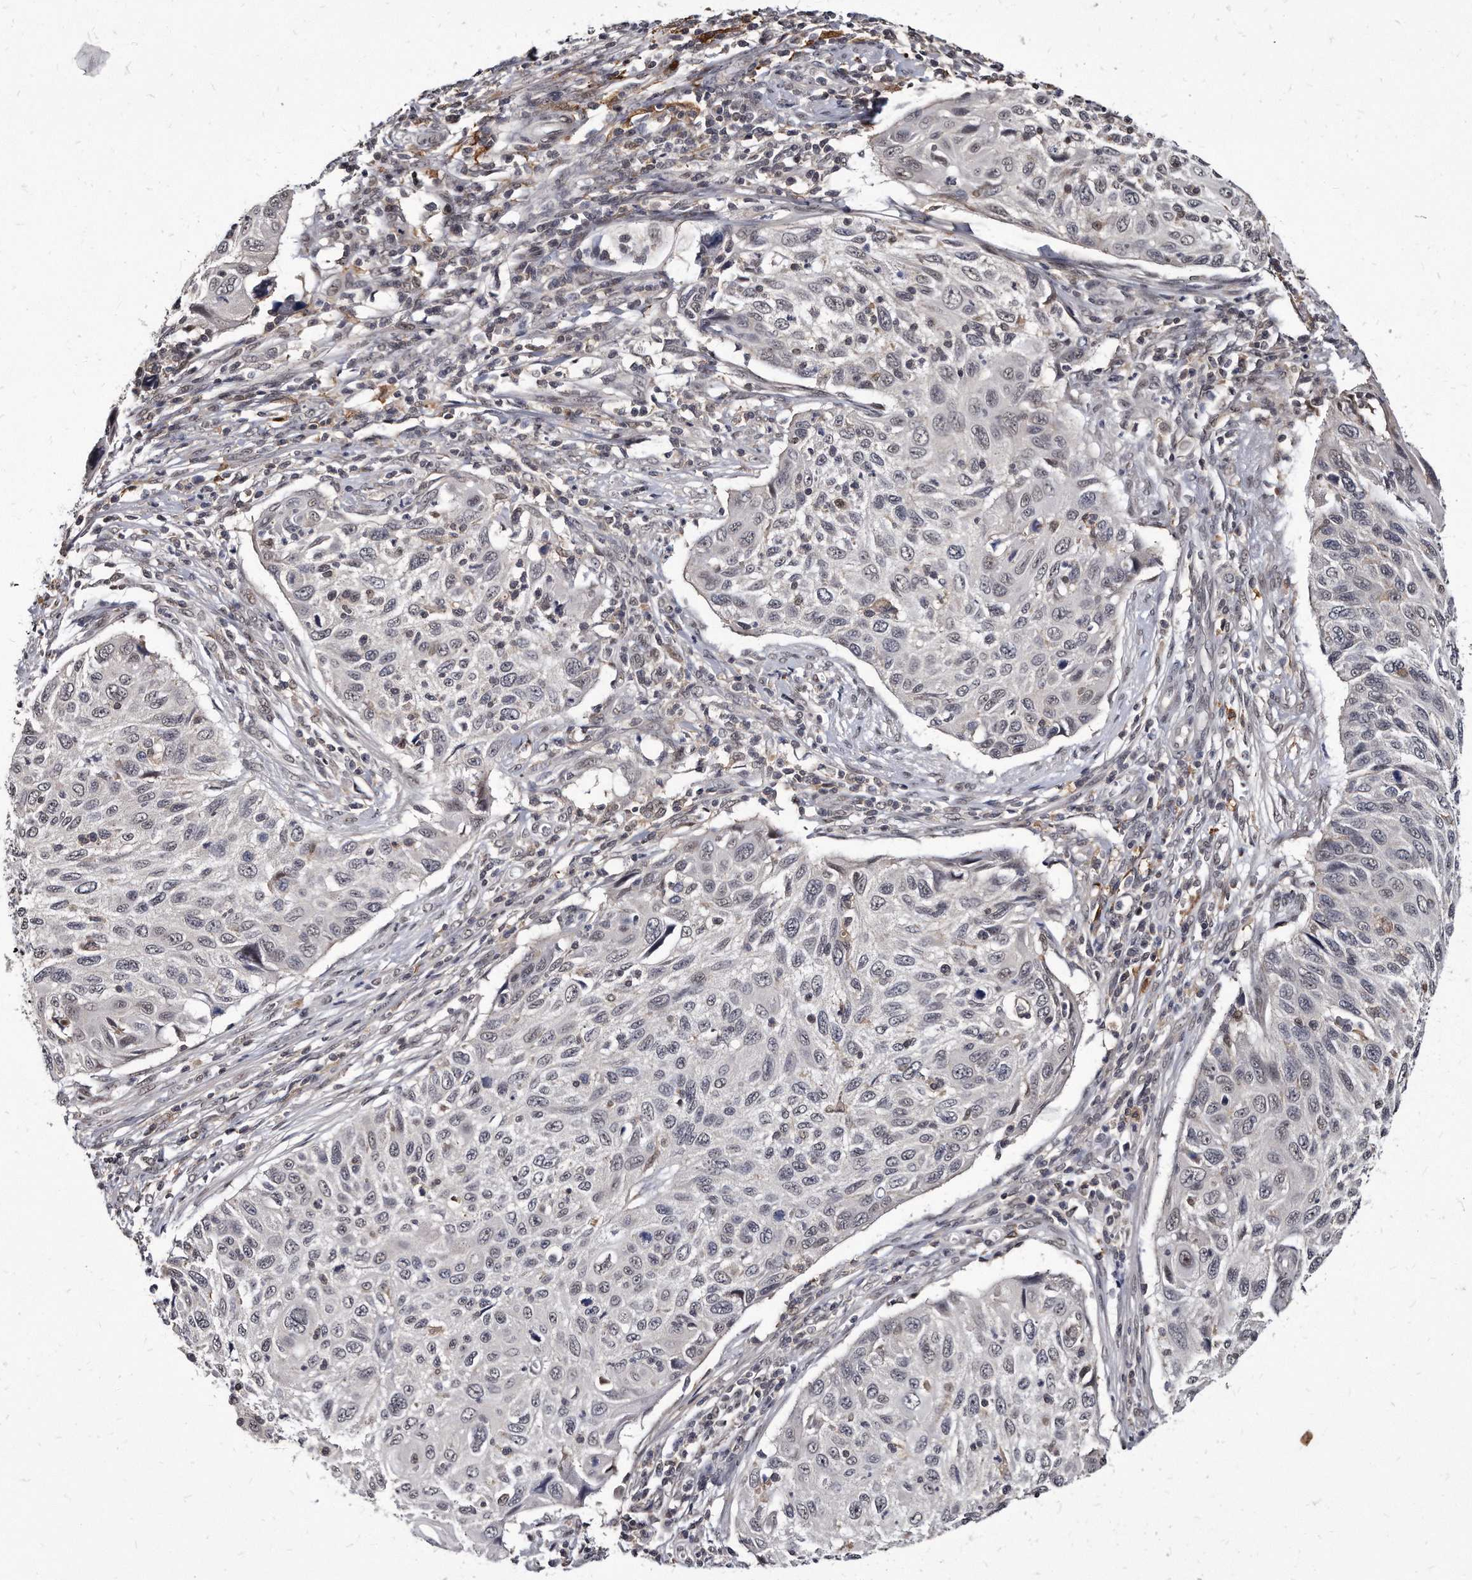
{"staining": {"intensity": "weak", "quantity": "<25%", "location": "nuclear"}, "tissue": "cervical cancer", "cell_type": "Tumor cells", "image_type": "cancer", "snomed": [{"axis": "morphology", "description": "Squamous cell carcinoma, NOS"}, {"axis": "topography", "description": "Cervix"}], "caption": "DAB immunohistochemical staining of human squamous cell carcinoma (cervical) reveals no significant expression in tumor cells.", "gene": "KLHDC3", "patient": {"sex": "female", "age": 70}}